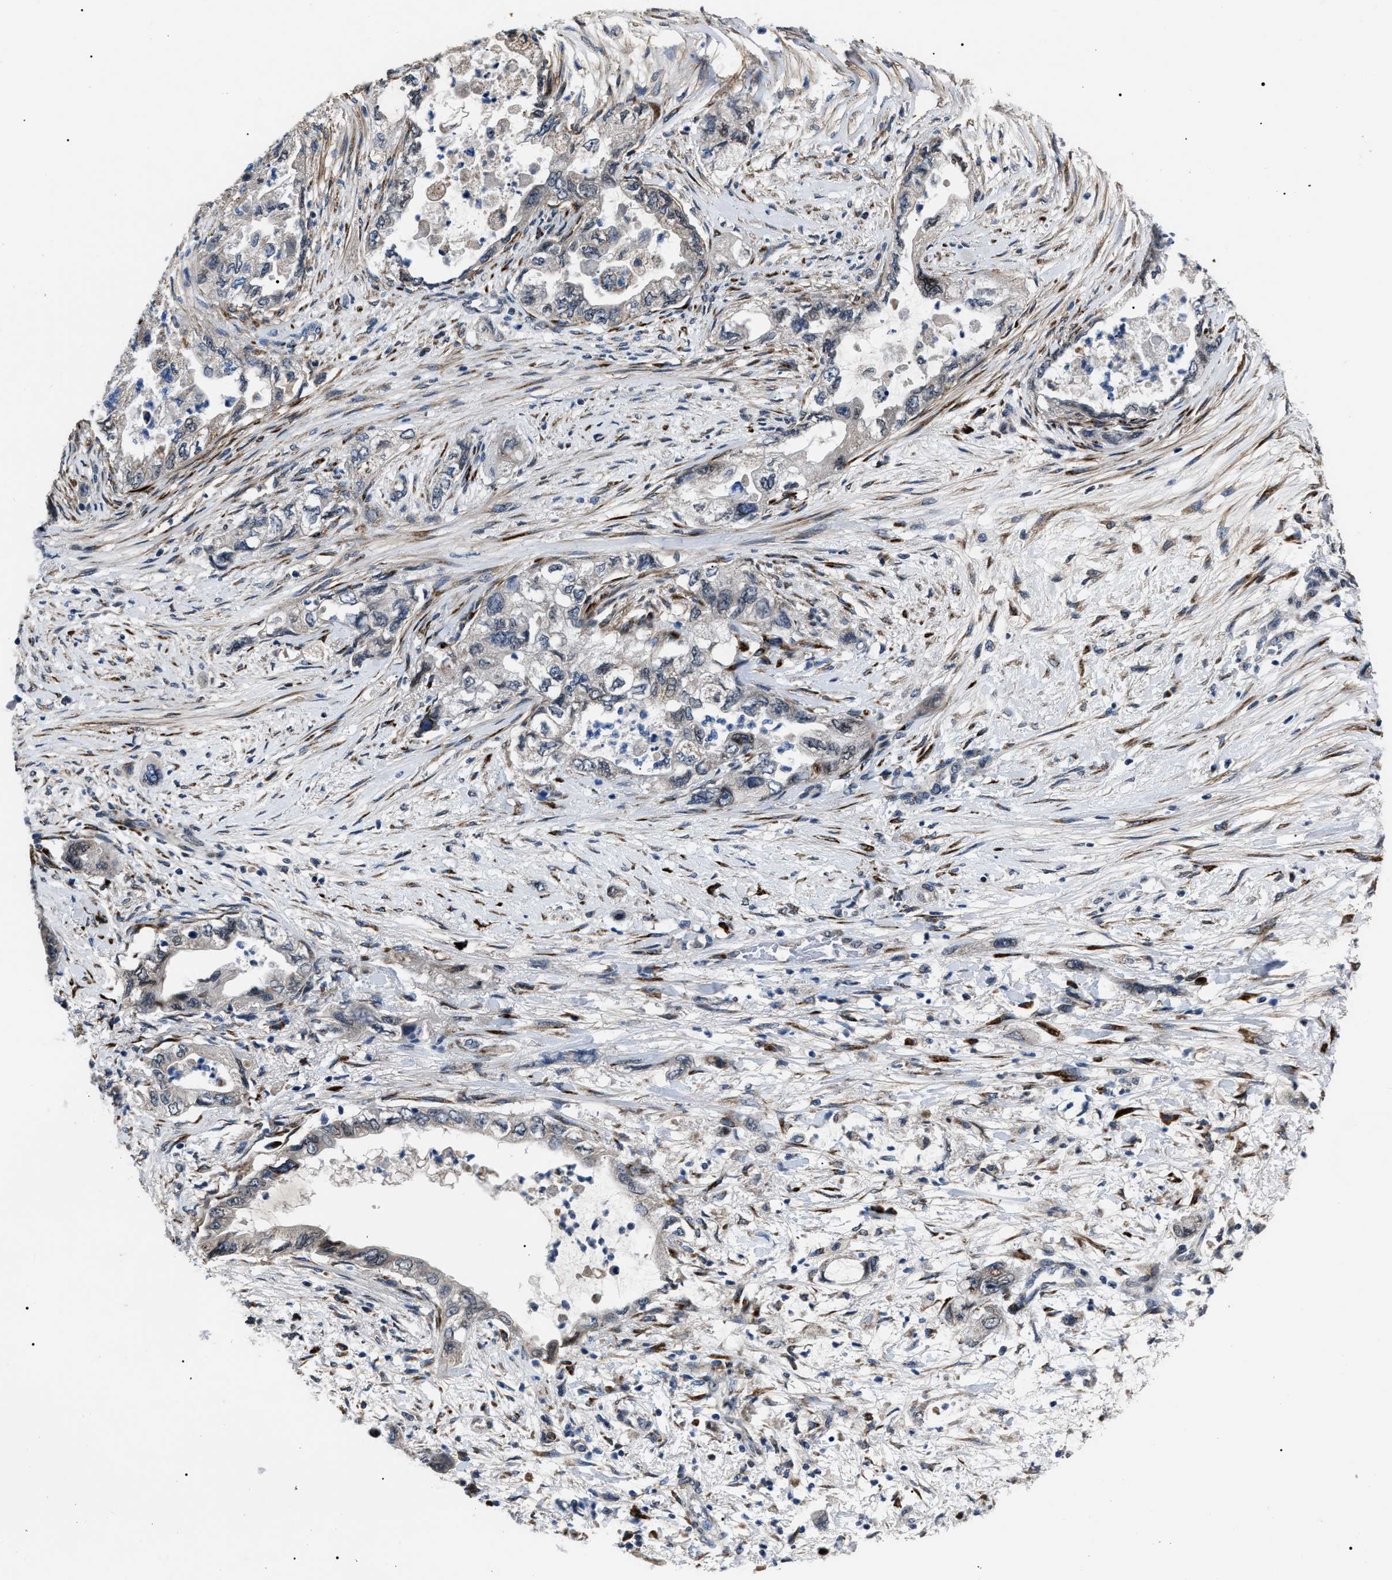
{"staining": {"intensity": "weak", "quantity": "<25%", "location": "cytoplasmic/membranous"}, "tissue": "pancreatic cancer", "cell_type": "Tumor cells", "image_type": "cancer", "snomed": [{"axis": "morphology", "description": "Adenocarcinoma, NOS"}, {"axis": "topography", "description": "Pancreas"}], "caption": "This is a micrograph of immunohistochemistry staining of pancreatic cancer, which shows no positivity in tumor cells. (DAB (3,3'-diaminobenzidine) IHC, high magnification).", "gene": "LRRC14", "patient": {"sex": "female", "age": 73}}